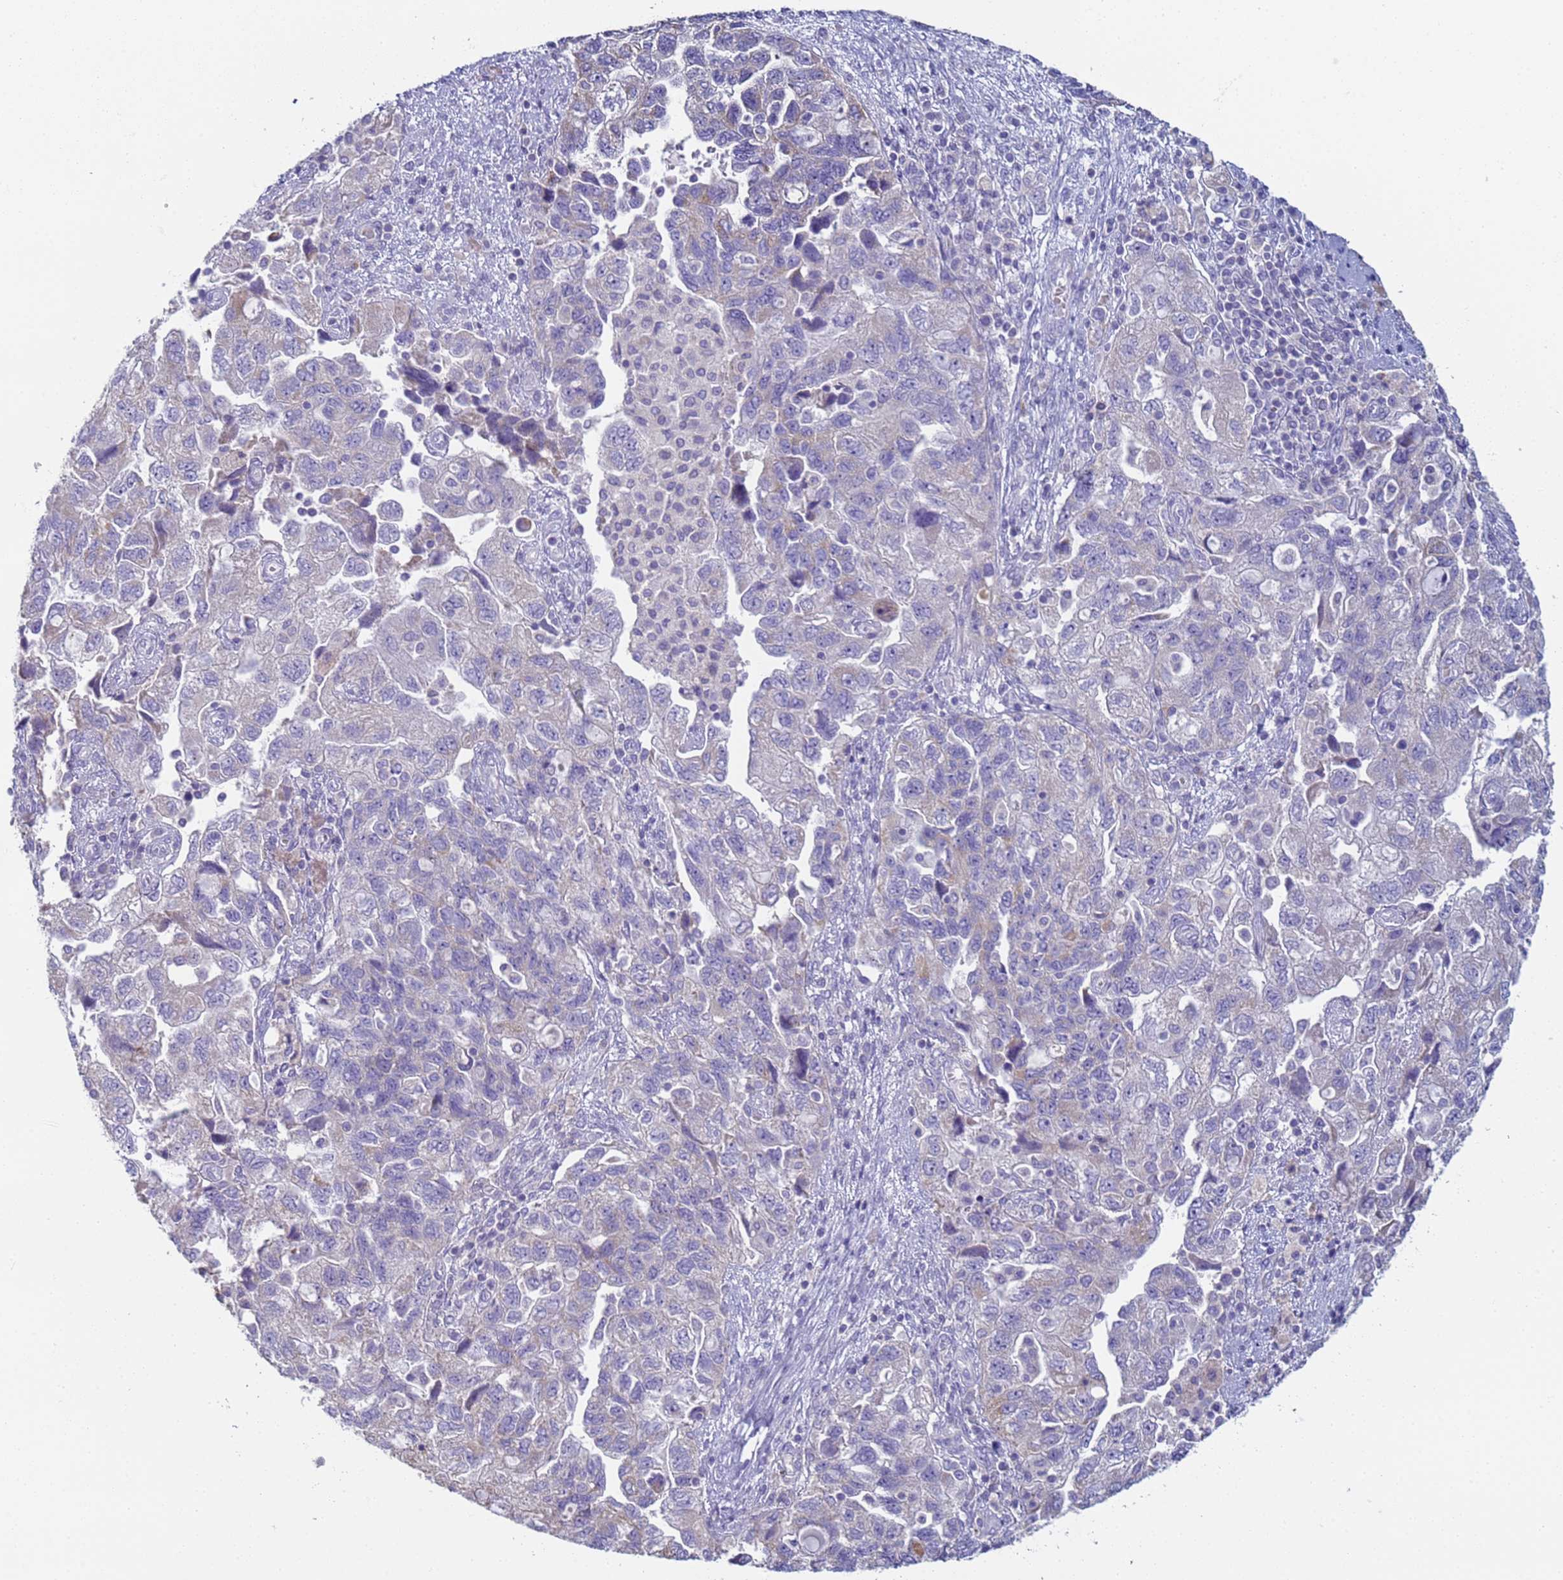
{"staining": {"intensity": "negative", "quantity": "none", "location": "none"}, "tissue": "ovarian cancer", "cell_type": "Tumor cells", "image_type": "cancer", "snomed": [{"axis": "morphology", "description": "Carcinoma, NOS"}, {"axis": "morphology", "description": "Cystadenocarcinoma, serous, NOS"}, {"axis": "topography", "description": "Ovary"}], "caption": "Immunohistochemistry image of ovarian cancer stained for a protein (brown), which reveals no positivity in tumor cells.", "gene": "CR1", "patient": {"sex": "female", "age": 69}}